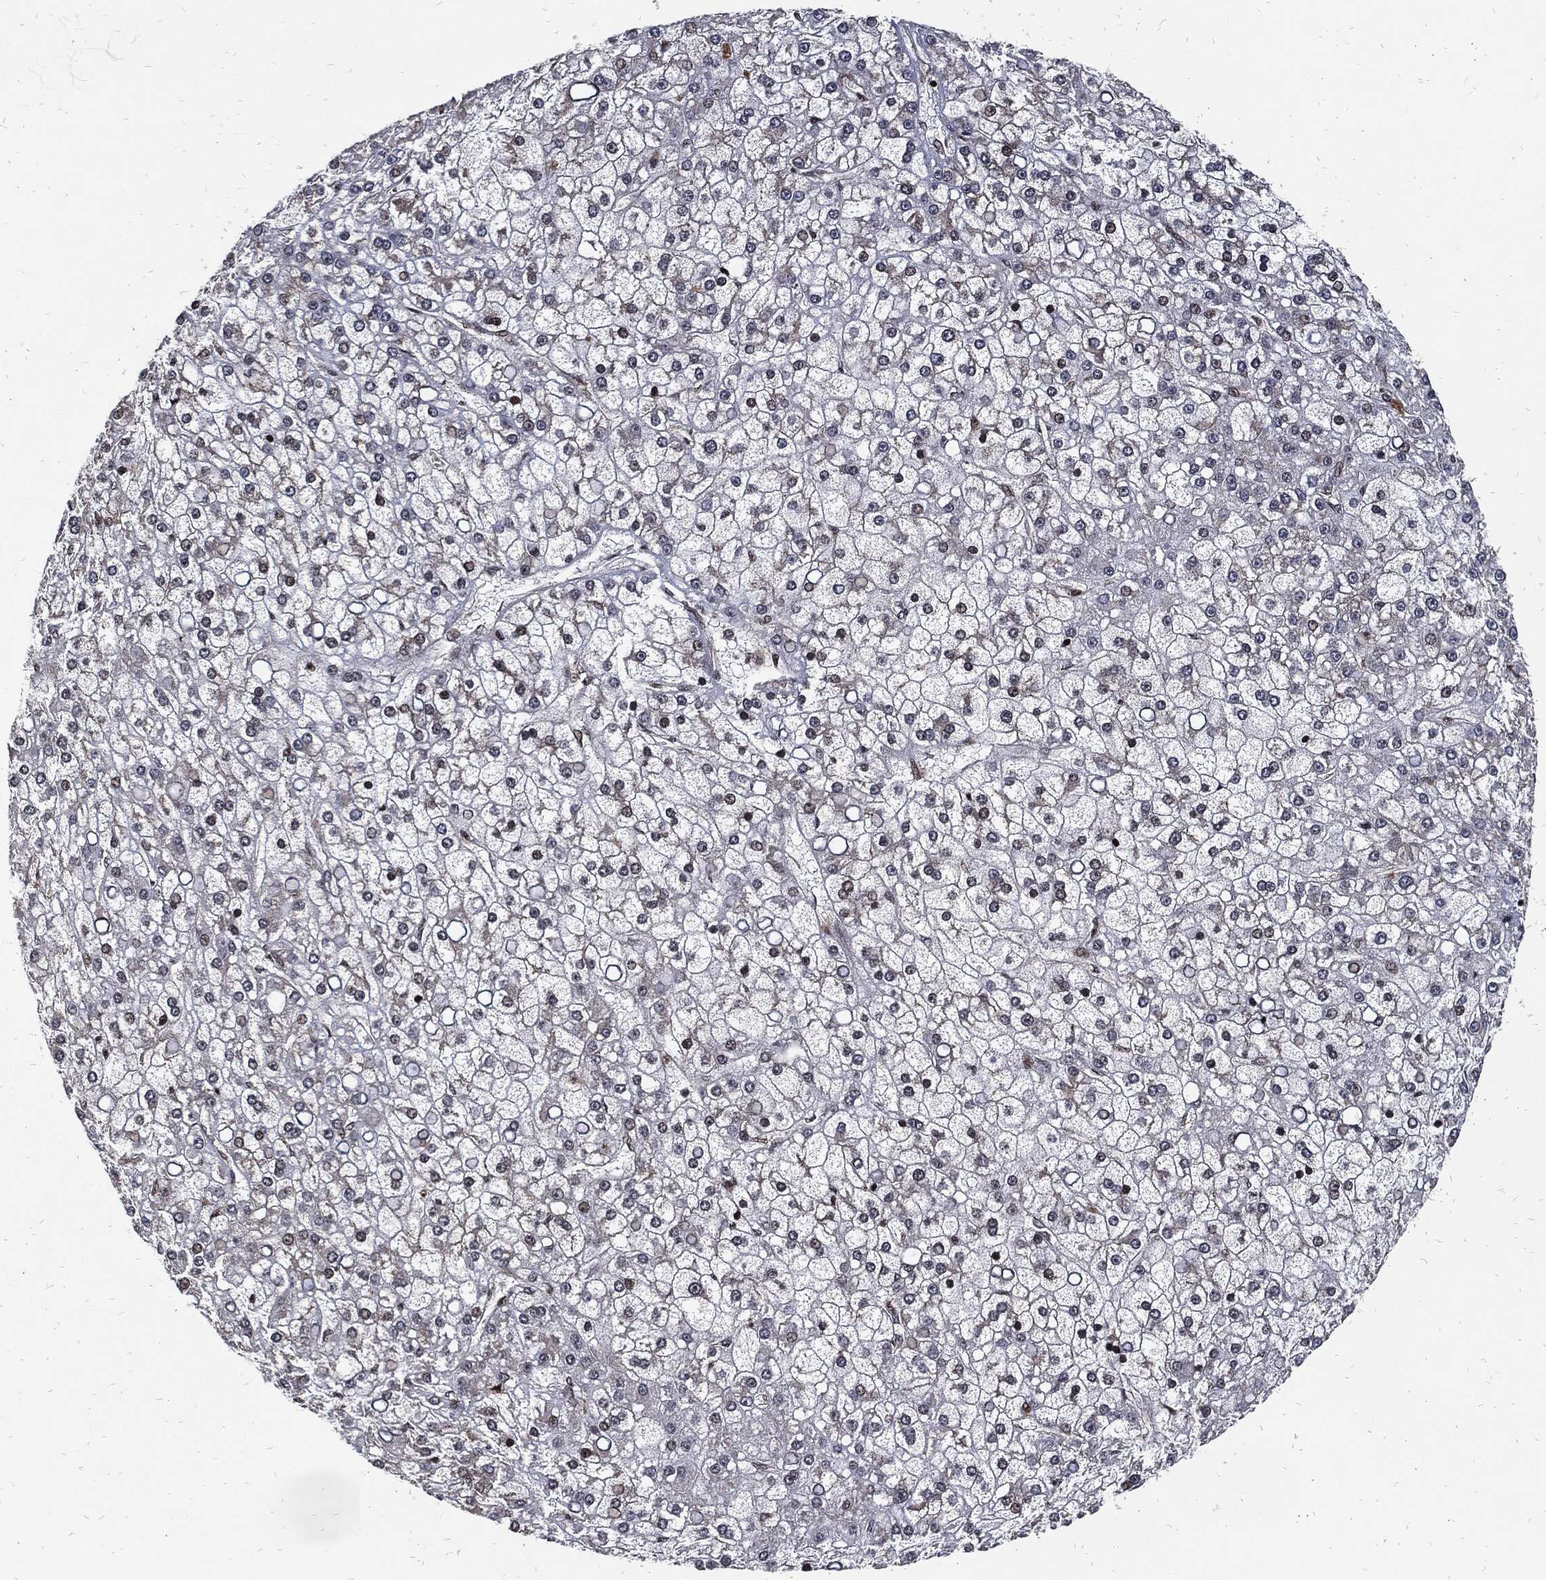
{"staining": {"intensity": "negative", "quantity": "none", "location": "none"}, "tissue": "liver cancer", "cell_type": "Tumor cells", "image_type": "cancer", "snomed": [{"axis": "morphology", "description": "Carcinoma, Hepatocellular, NOS"}, {"axis": "topography", "description": "Liver"}], "caption": "IHC of liver hepatocellular carcinoma exhibits no expression in tumor cells. (Immunohistochemistry, brightfield microscopy, high magnification).", "gene": "ZNF775", "patient": {"sex": "male", "age": 67}}